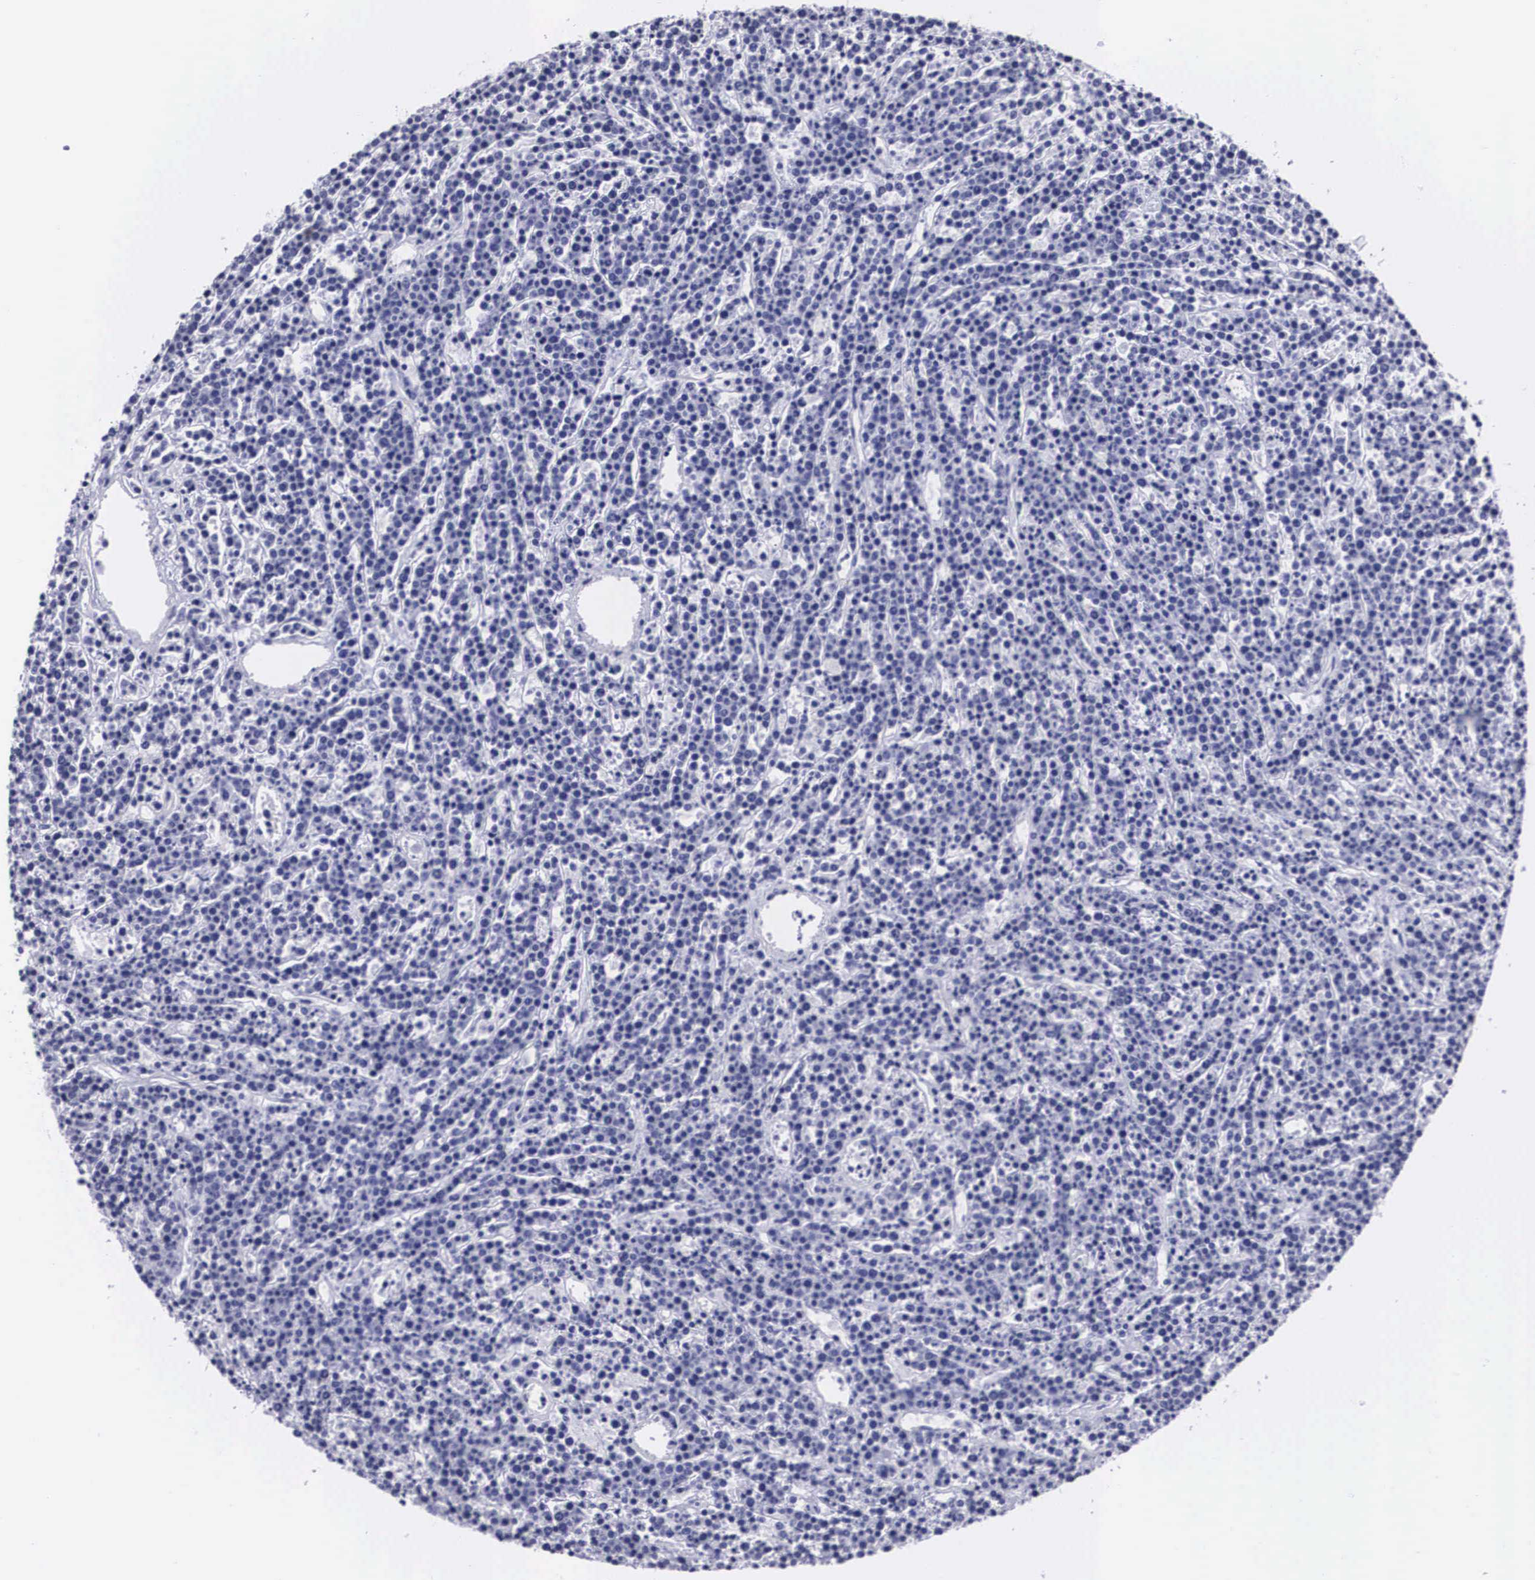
{"staining": {"intensity": "negative", "quantity": "none", "location": "none"}, "tissue": "lymphoma", "cell_type": "Tumor cells", "image_type": "cancer", "snomed": [{"axis": "morphology", "description": "Malignant lymphoma, non-Hodgkin's type, High grade"}, {"axis": "topography", "description": "Ovary"}], "caption": "This is an IHC image of human high-grade malignant lymphoma, non-Hodgkin's type. There is no expression in tumor cells.", "gene": "C22orf31", "patient": {"sex": "female", "age": 56}}